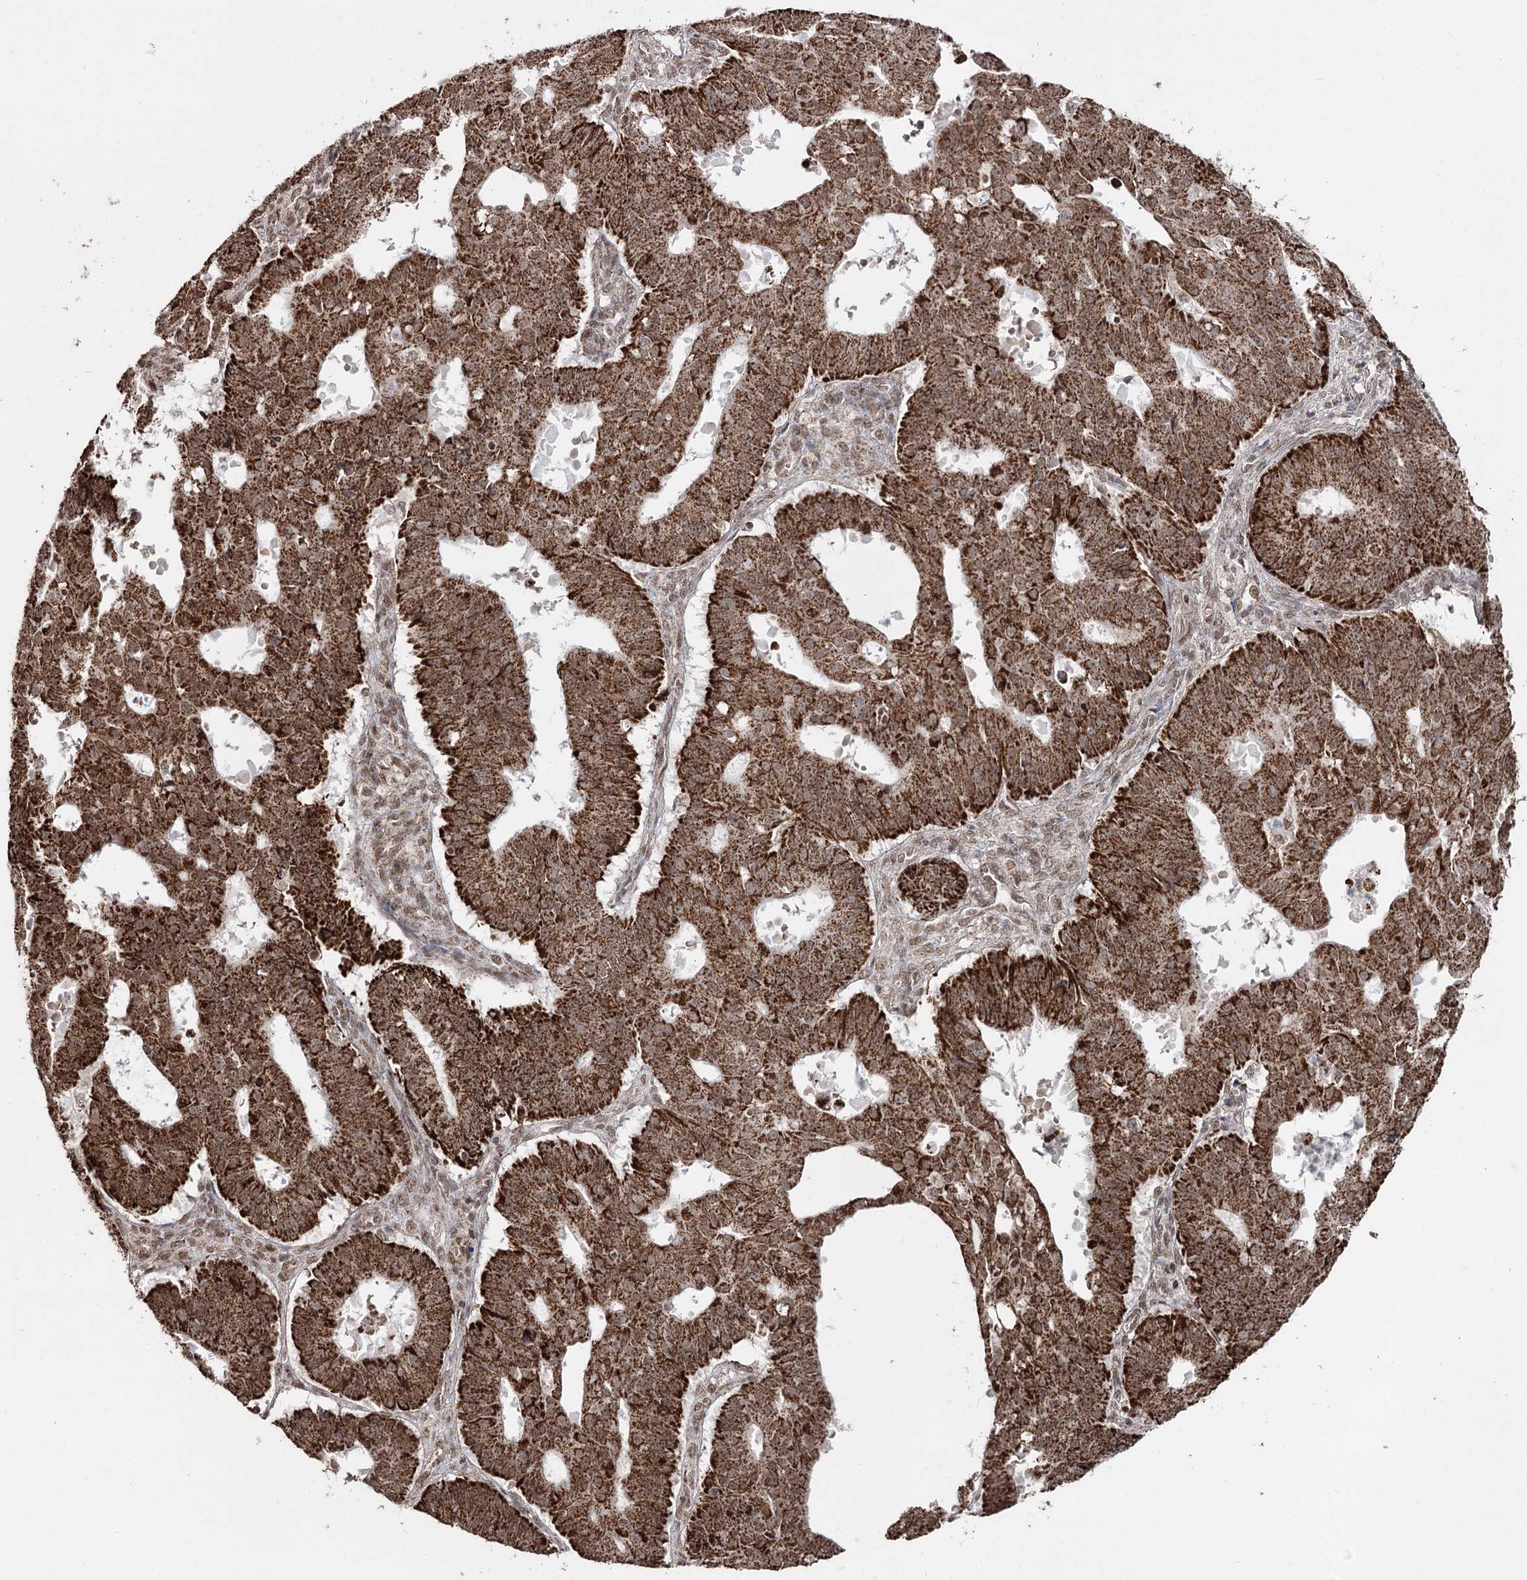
{"staining": {"intensity": "strong", "quantity": ">75%", "location": "cytoplasmic/membranous"}, "tissue": "ovarian cancer", "cell_type": "Tumor cells", "image_type": "cancer", "snomed": [{"axis": "morphology", "description": "Carcinoma, endometroid"}, {"axis": "topography", "description": "Appendix"}, {"axis": "topography", "description": "Ovary"}], "caption": "Ovarian cancer stained for a protein demonstrates strong cytoplasmic/membranous positivity in tumor cells.", "gene": "PDHX", "patient": {"sex": "female", "age": 42}}